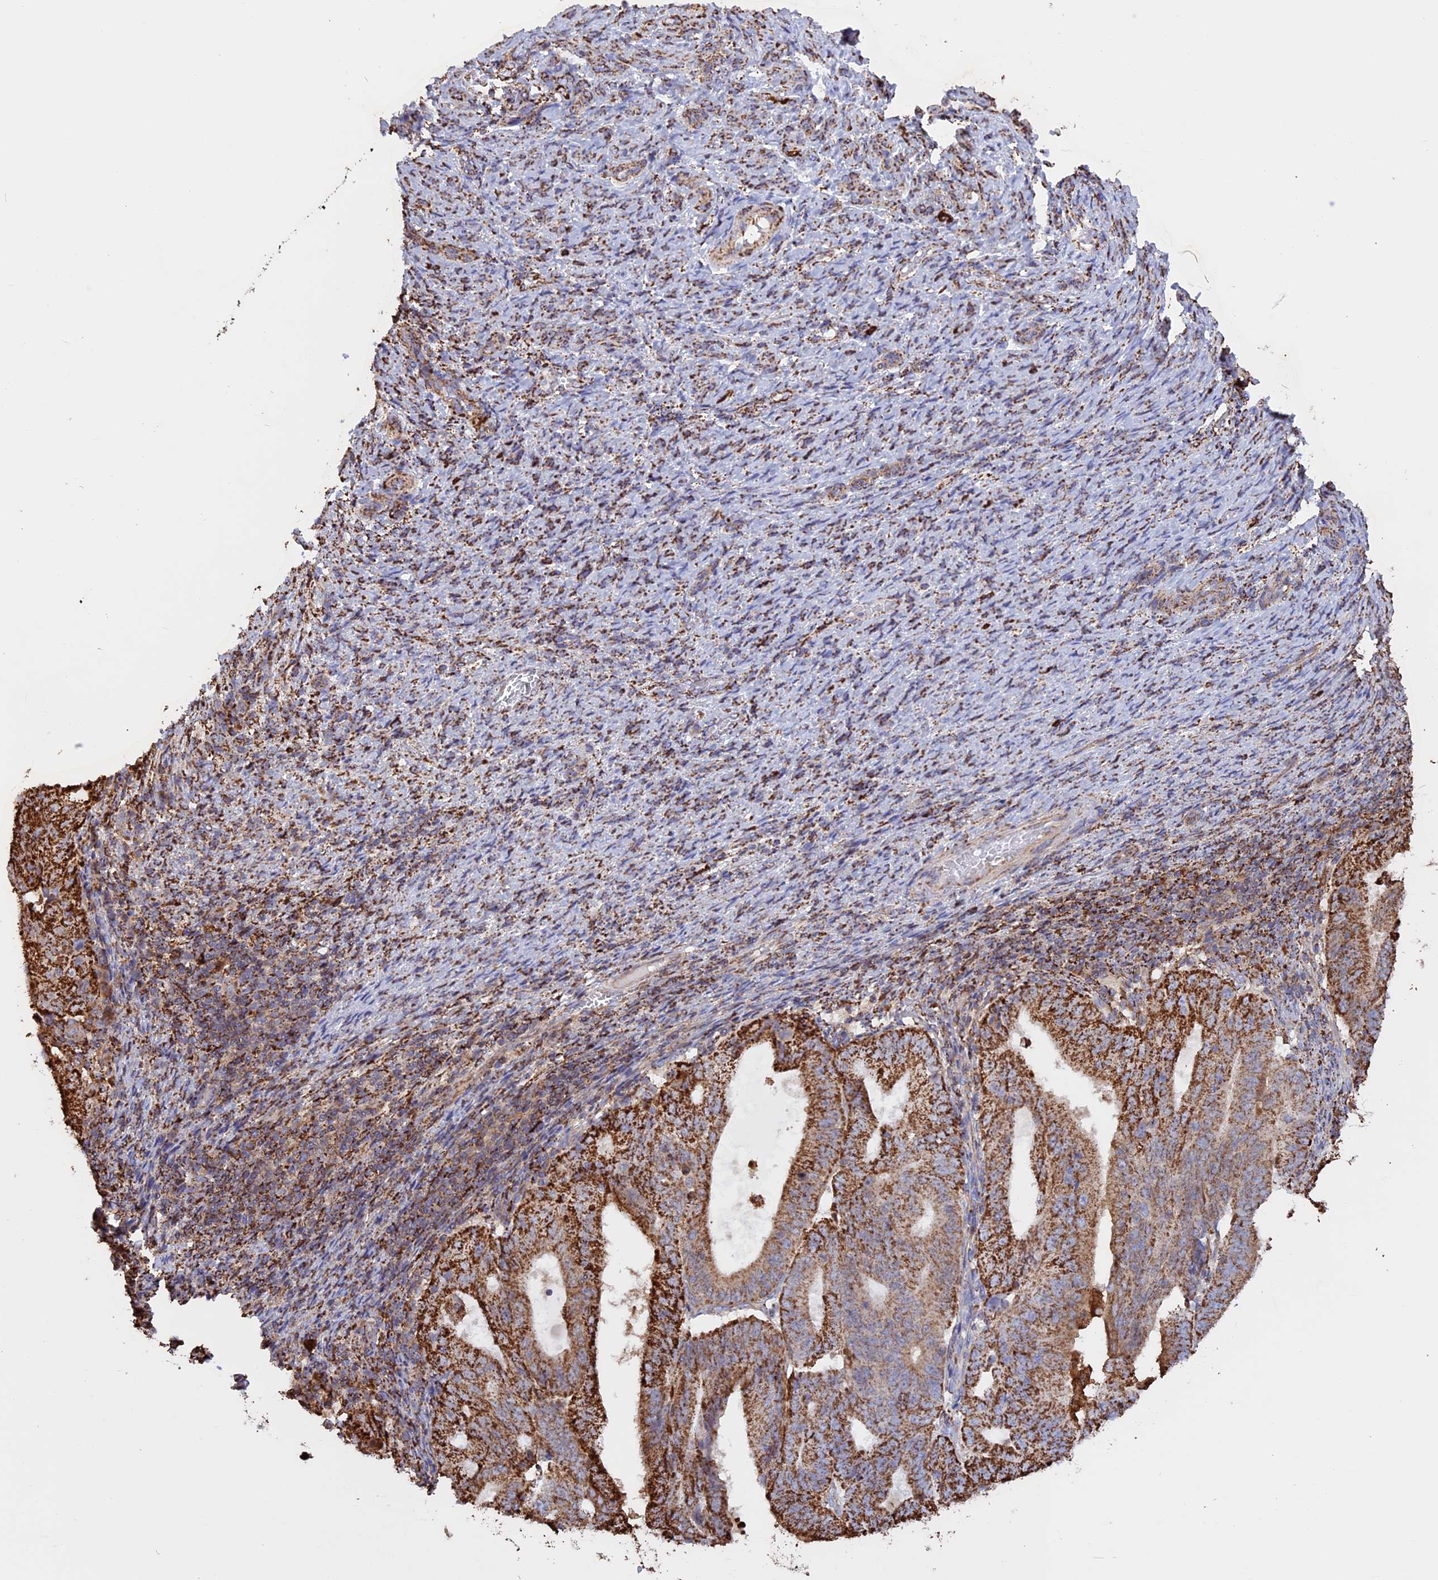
{"staining": {"intensity": "strong", "quantity": "25%-75%", "location": "cytoplasmic/membranous"}, "tissue": "endometrial cancer", "cell_type": "Tumor cells", "image_type": "cancer", "snomed": [{"axis": "morphology", "description": "Adenocarcinoma, NOS"}, {"axis": "topography", "description": "Endometrium"}], "caption": "Immunohistochemical staining of endometrial cancer demonstrates high levels of strong cytoplasmic/membranous staining in approximately 25%-75% of tumor cells.", "gene": "KCNG1", "patient": {"sex": "female", "age": 70}}